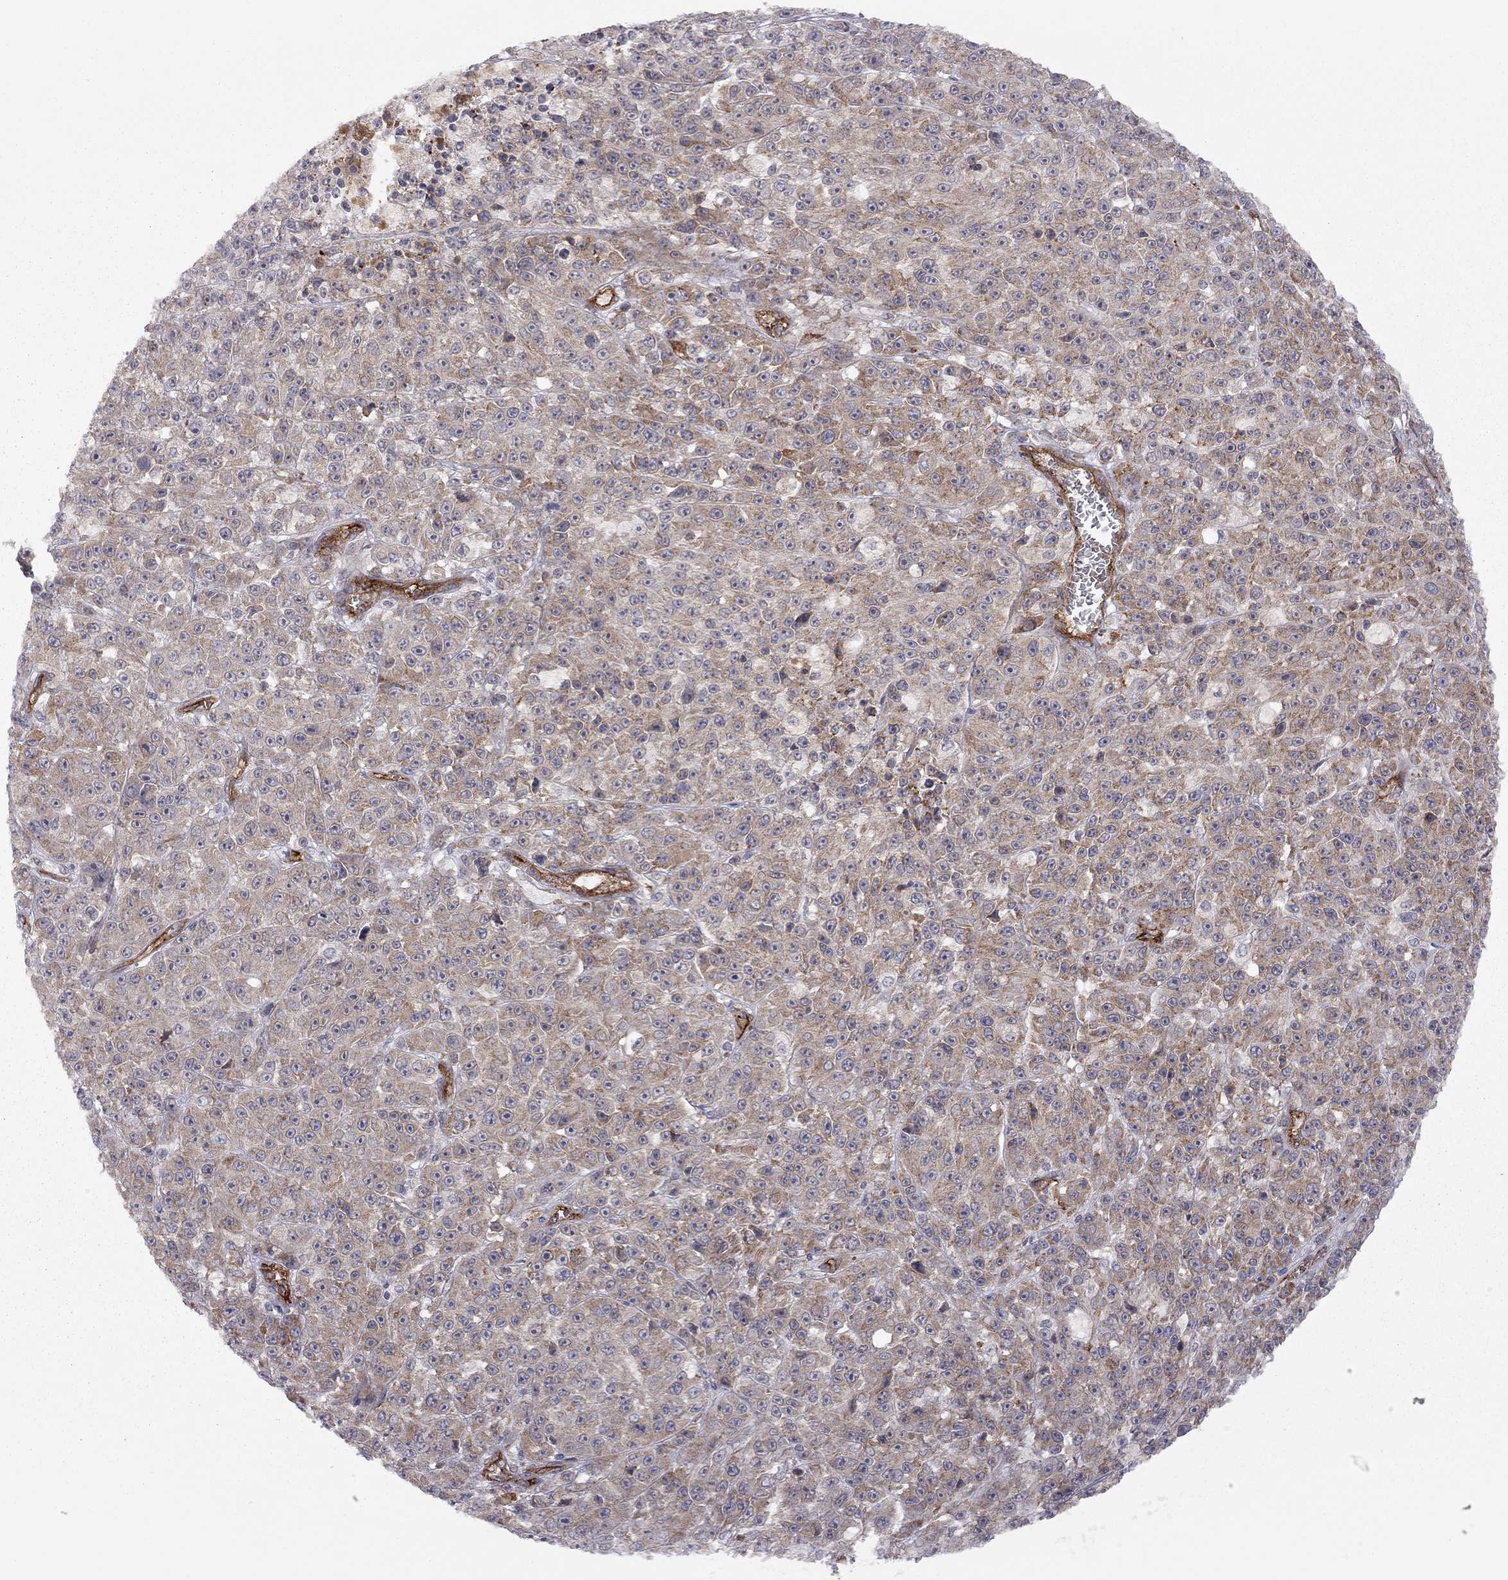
{"staining": {"intensity": "moderate", "quantity": "25%-75%", "location": "cytoplasmic/membranous"}, "tissue": "melanoma", "cell_type": "Tumor cells", "image_type": "cancer", "snomed": [{"axis": "morphology", "description": "Malignant melanoma, NOS"}, {"axis": "topography", "description": "Skin"}], "caption": "A high-resolution photomicrograph shows immunohistochemistry (IHC) staining of melanoma, which shows moderate cytoplasmic/membranous staining in approximately 25%-75% of tumor cells. The staining was performed using DAB (3,3'-diaminobenzidine) to visualize the protein expression in brown, while the nuclei were stained in blue with hematoxylin (Magnification: 20x).", "gene": "EXOC3L2", "patient": {"sex": "female", "age": 58}}